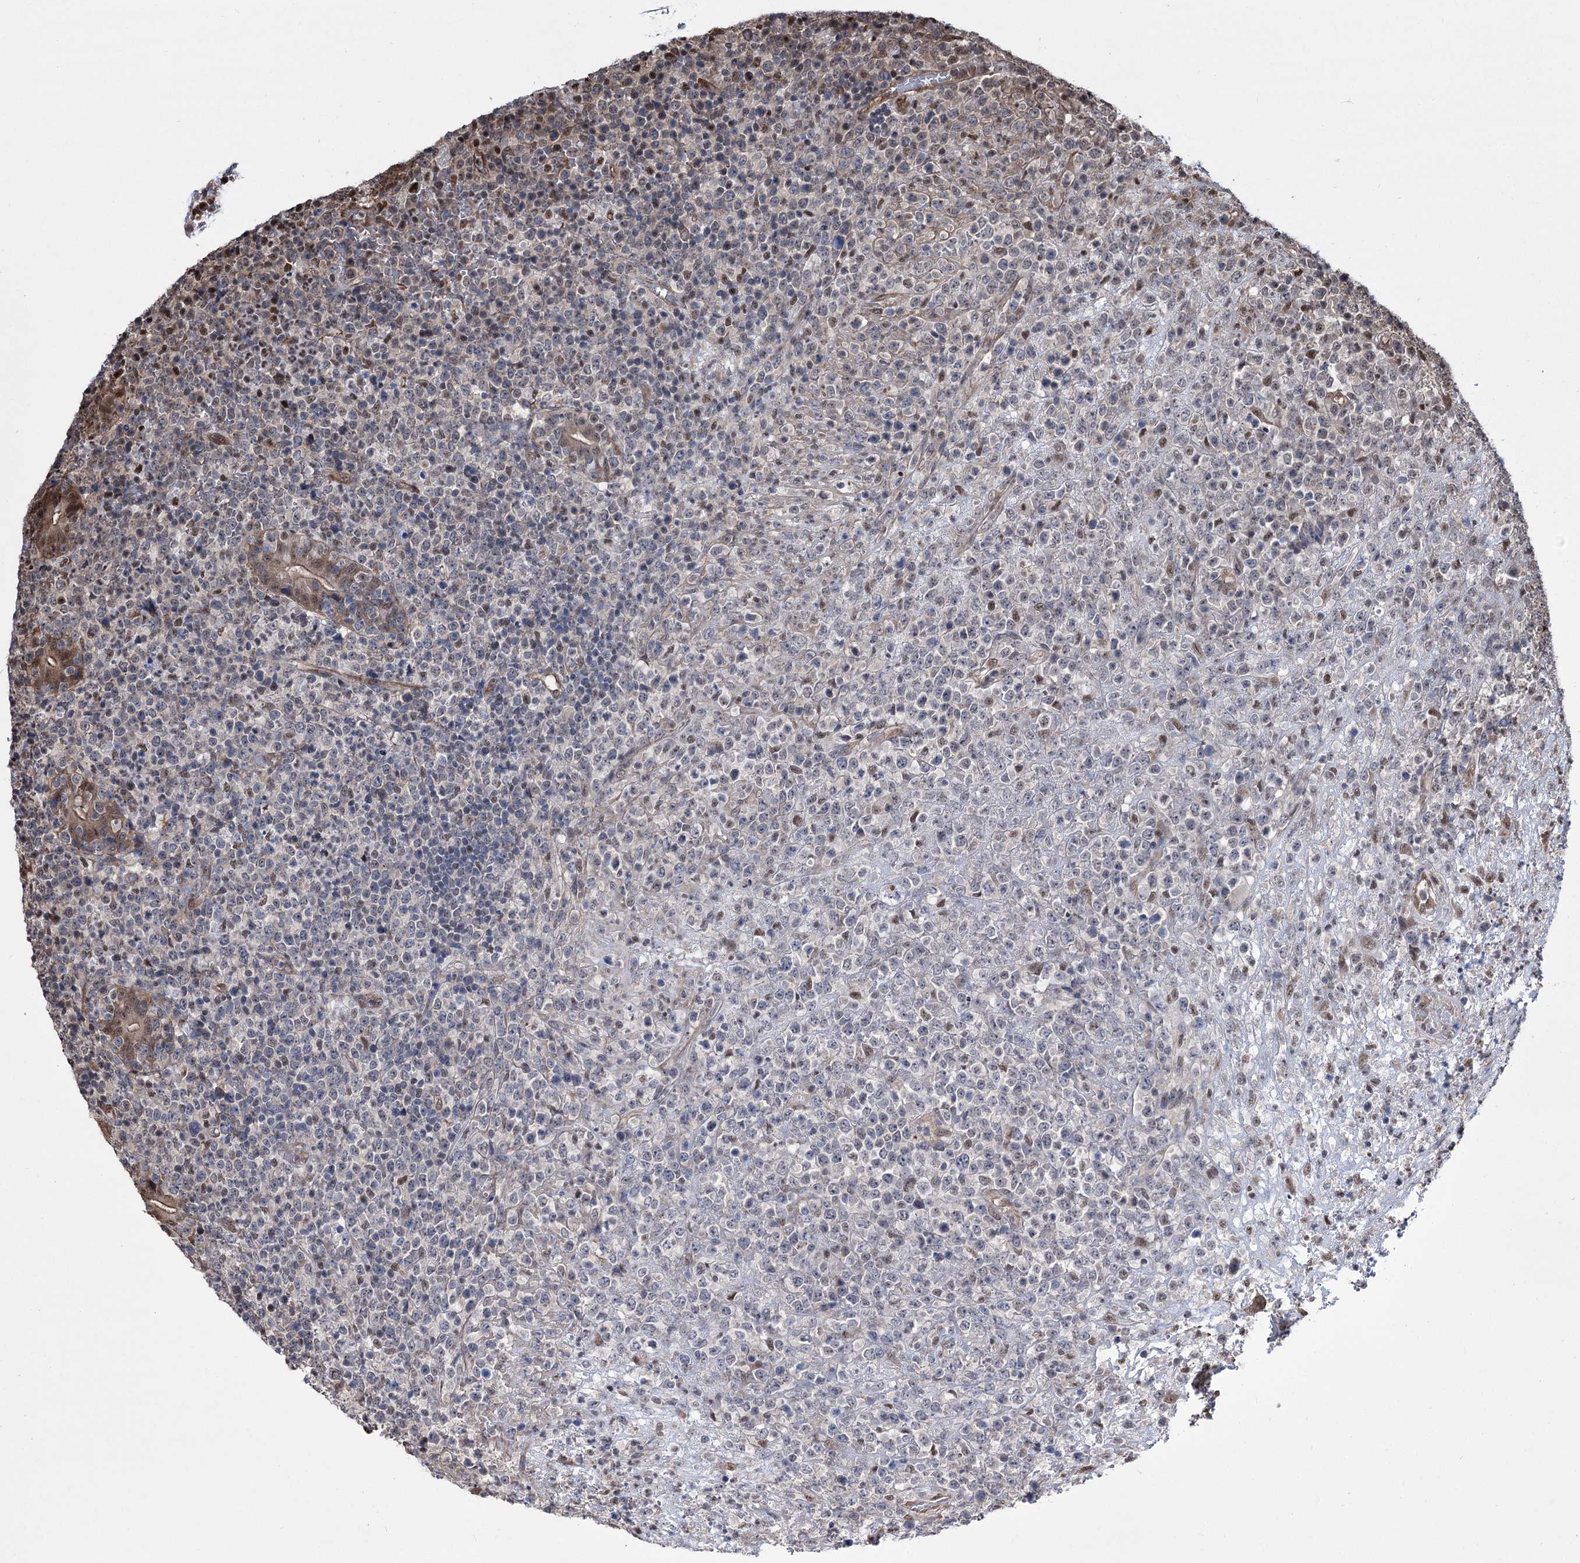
{"staining": {"intensity": "moderate", "quantity": "<25%", "location": "nuclear"}, "tissue": "lymphoma", "cell_type": "Tumor cells", "image_type": "cancer", "snomed": [{"axis": "morphology", "description": "Malignant lymphoma, non-Hodgkin's type, High grade"}, {"axis": "topography", "description": "Colon"}], "caption": "High-grade malignant lymphoma, non-Hodgkin's type stained with a brown dye reveals moderate nuclear positive expression in approximately <25% of tumor cells.", "gene": "CHMP7", "patient": {"sex": "female", "age": 53}}